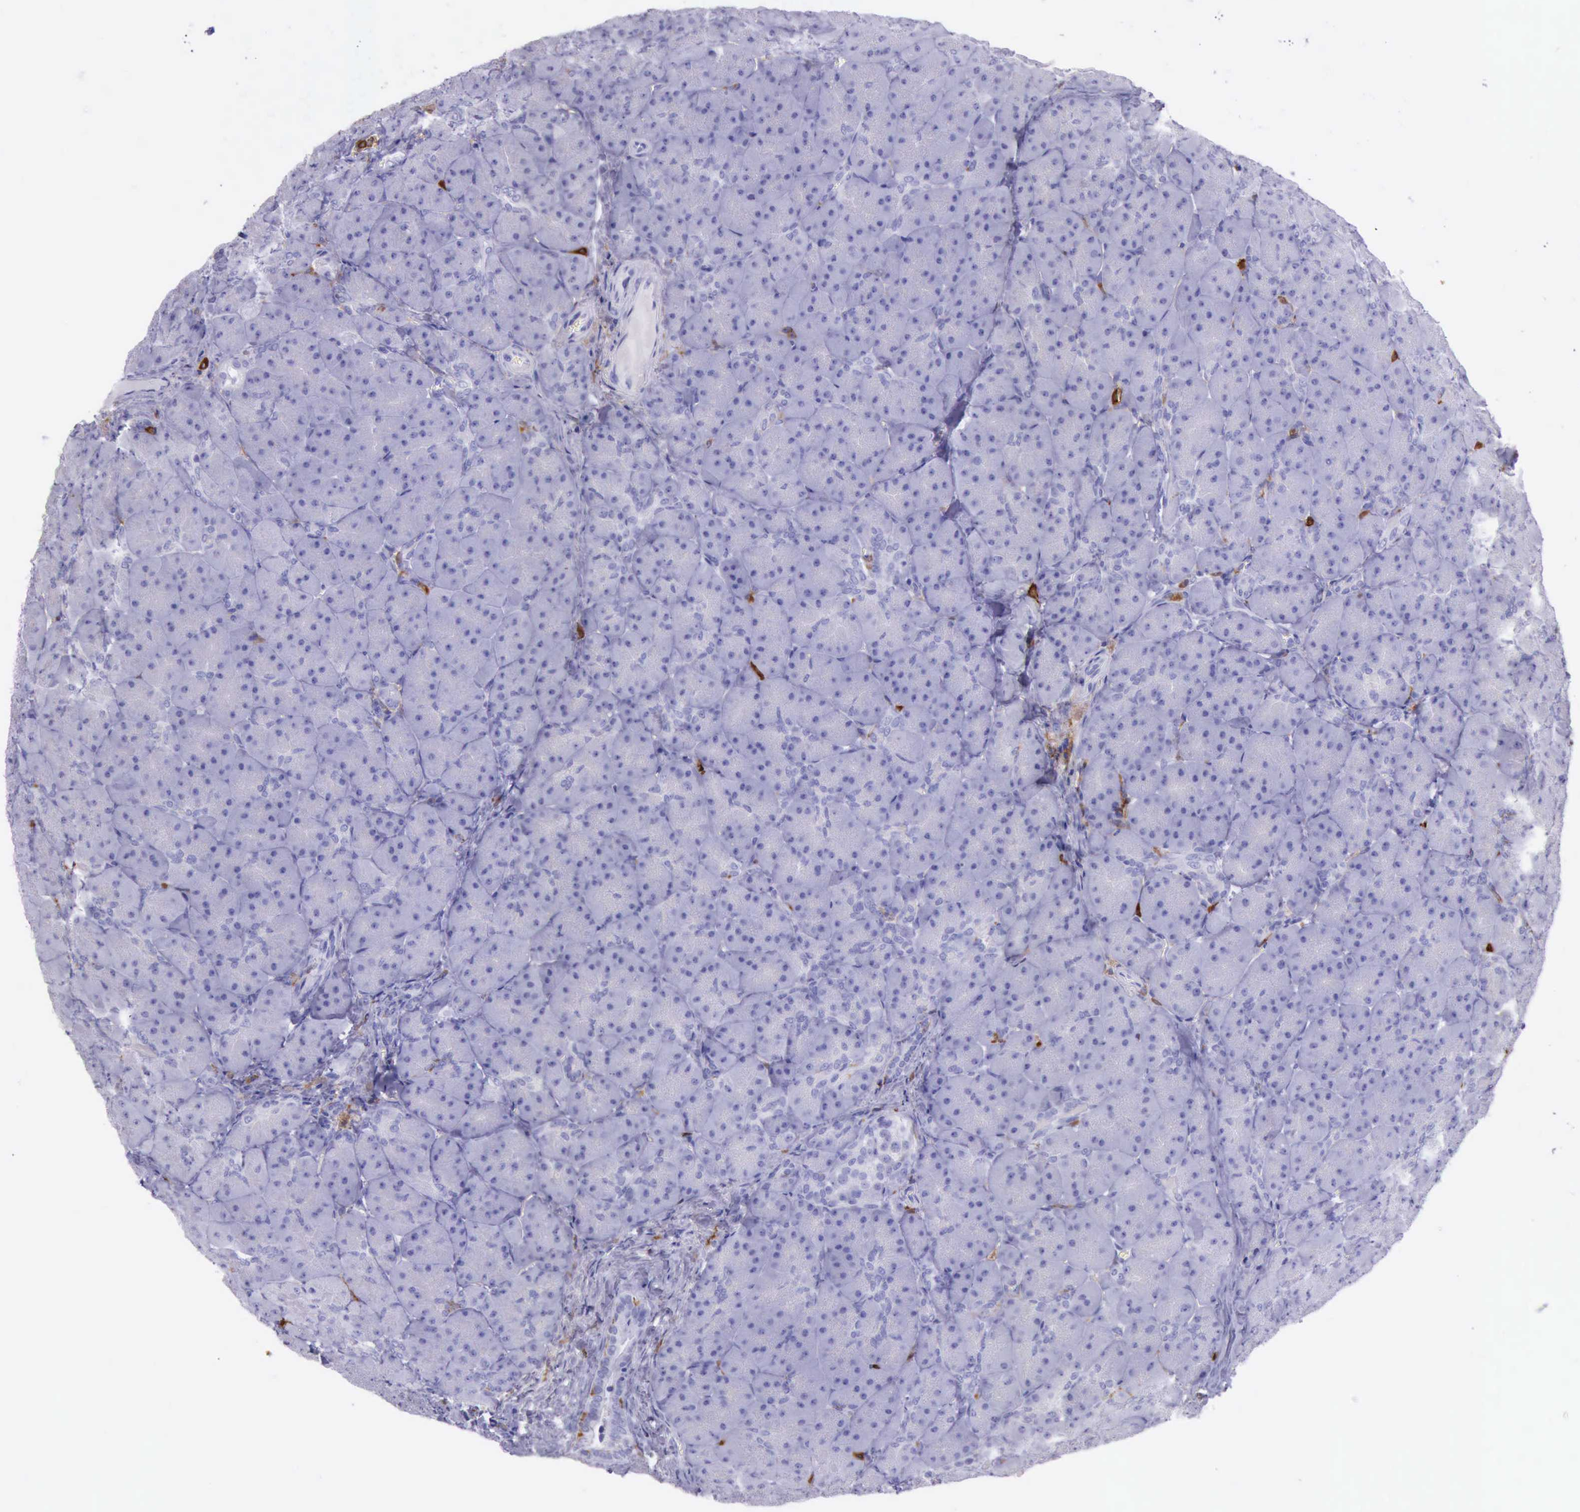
{"staining": {"intensity": "negative", "quantity": "none", "location": "none"}, "tissue": "pancreas", "cell_type": "Exocrine glandular cells", "image_type": "normal", "snomed": [{"axis": "morphology", "description": "Normal tissue, NOS"}, {"axis": "topography", "description": "Pancreas"}], "caption": "High magnification brightfield microscopy of unremarkable pancreas stained with DAB (brown) and counterstained with hematoxylin (blue): exocrine glandular cells show no significant staining.", "gene": "BTK", "patient": {"sex": "male", "age": 66}}